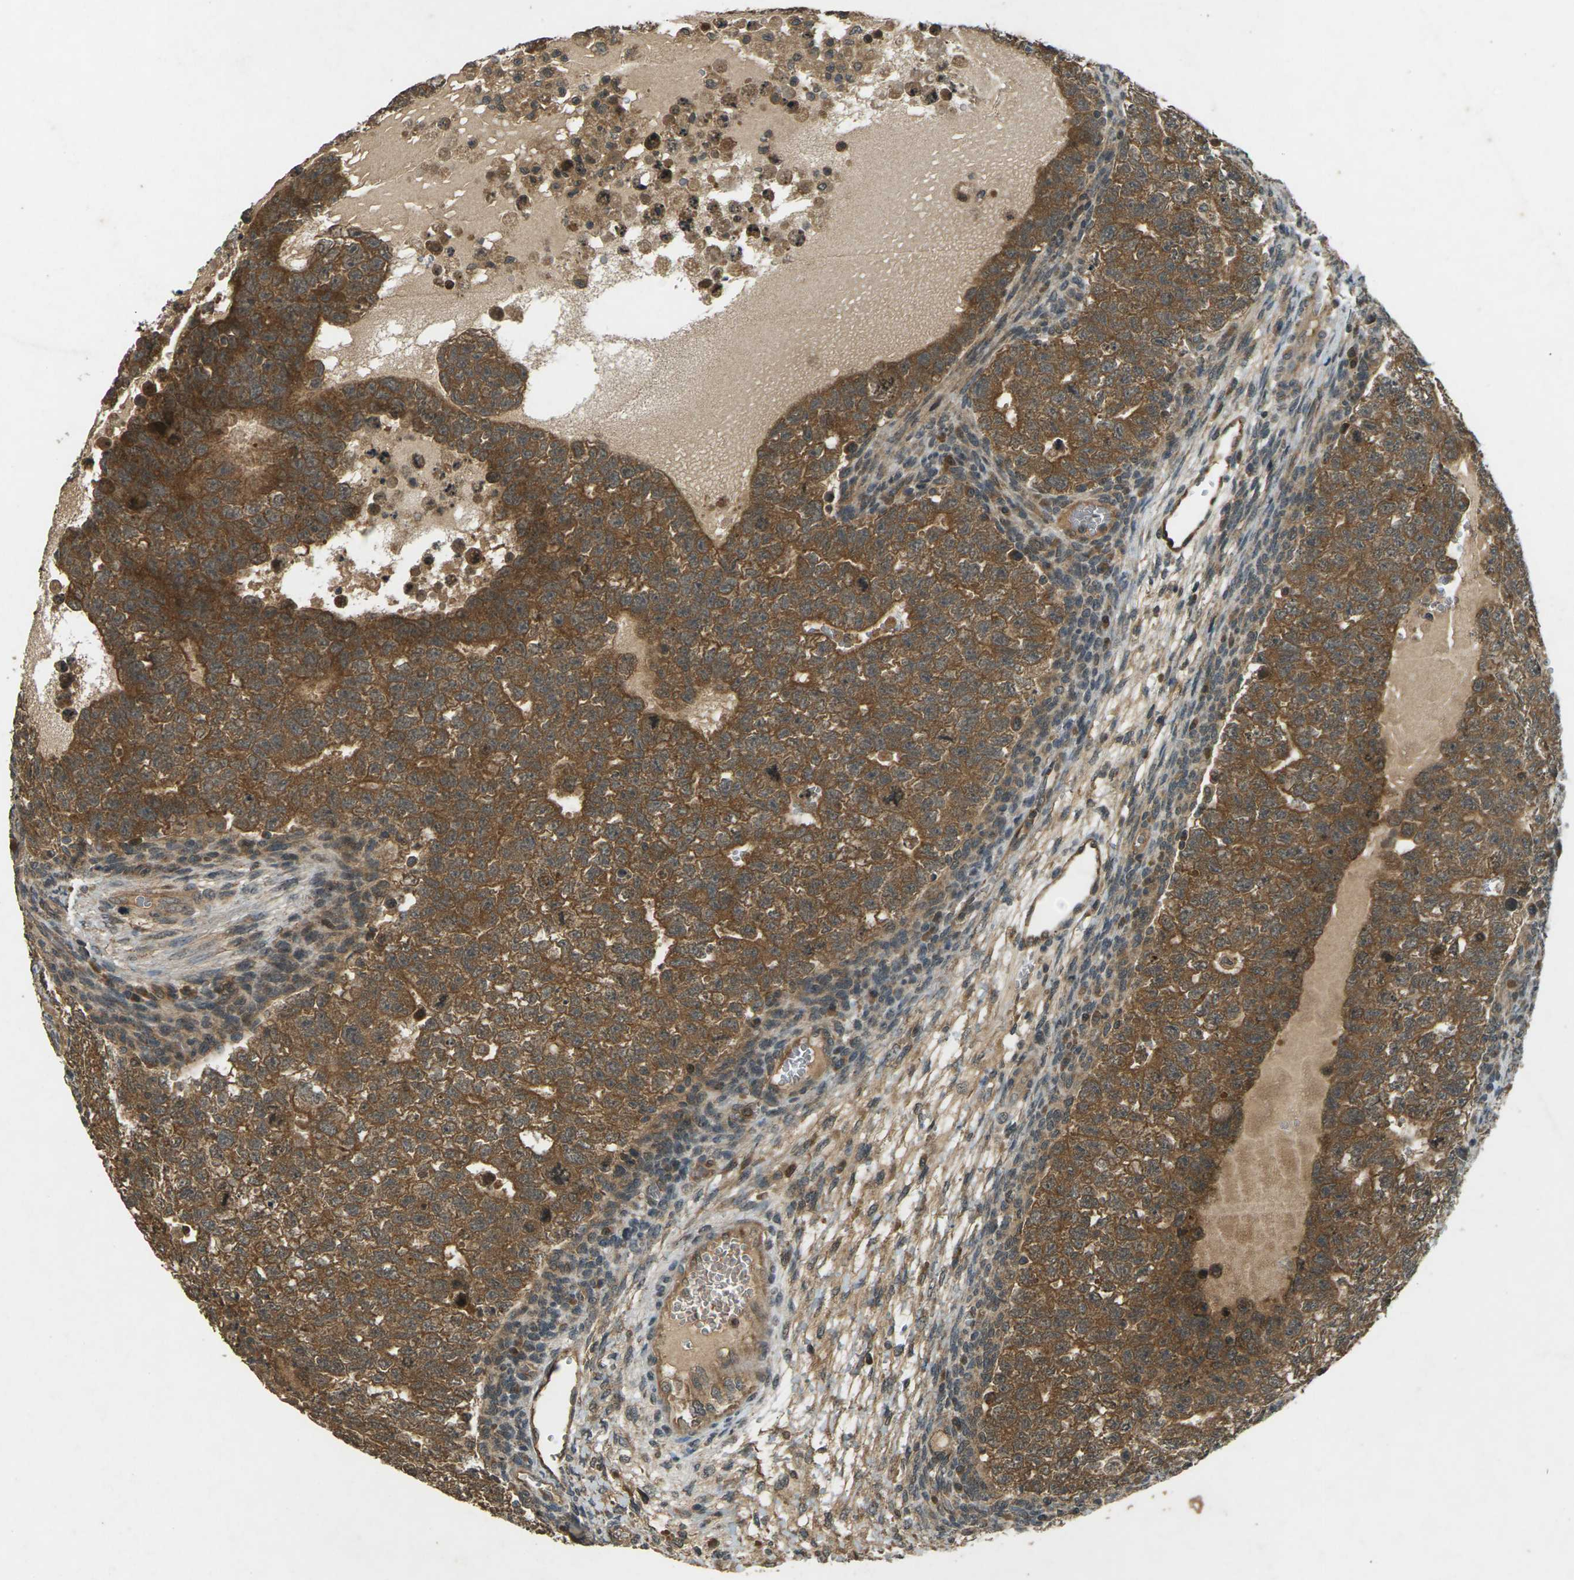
{"staining": {"intensity": "strong", "quantity": ">75%", "location": "cytoplasmic/membranous"}, "tissue": "testis cancer", "cell_type": "Tumor cells", "image_type": "cancer", "snomed": [{"axis": "morphology", "description": "Seminoma, NOS"}, {"axis": "morphology", "description": "Carcinoma, Embryonal, NOS"}, {"axis": "topography", "description": "Testis"}], "caption": "The immunohistochemical stain labels strong cytoplasmic/membranous positivity in tumor cells of testis cancer tissue.", "gene": "TAP1", "patient": {"sex": "male", "age": 38}}